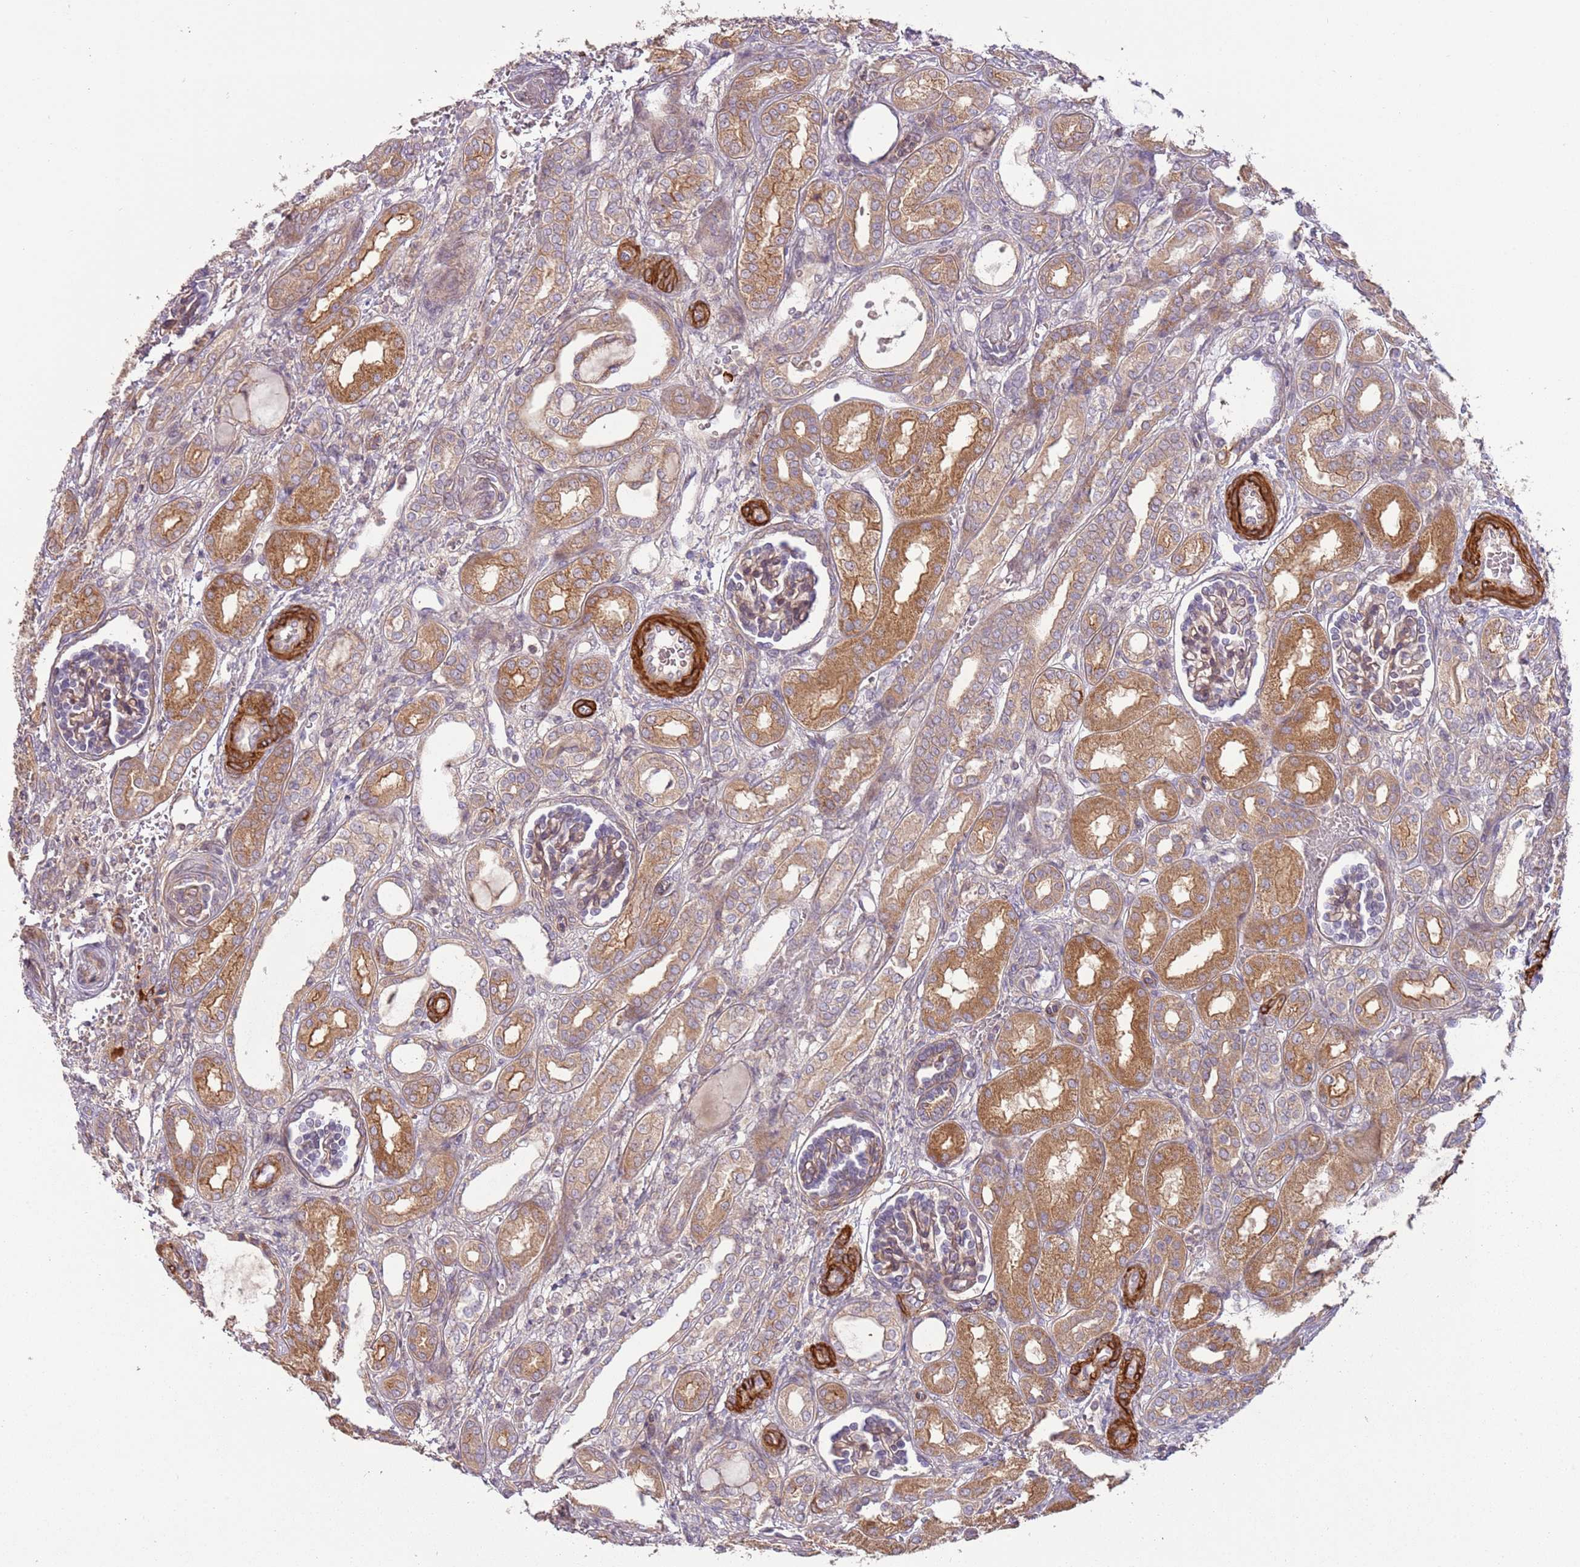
{"staining": {"intensity": "weak", "quantity": ">75%", "location": "cytoplasmic/membranous"}, "tissue": "kidney", "cell_type": "Cells in glomeruli", "image_type": "normal", "snomed": [{"axis": "morphology", "description": "Normal tissue, NOS"}, {"axis": "morphology", "description": "Neoplasm, malignant, NOS"}, {"axis": "topography", "description": "Kidney"}], "caption": "Protein staining of normal kidney reveals weak cytoplasmic/membranous positivity in approximately >75% of cells in glomeruli. (brown staining indicates protein expression, while blue staining denotes nuclei).", "gene": "RNF128", "patient": {"sex": "female", "age": 1}}